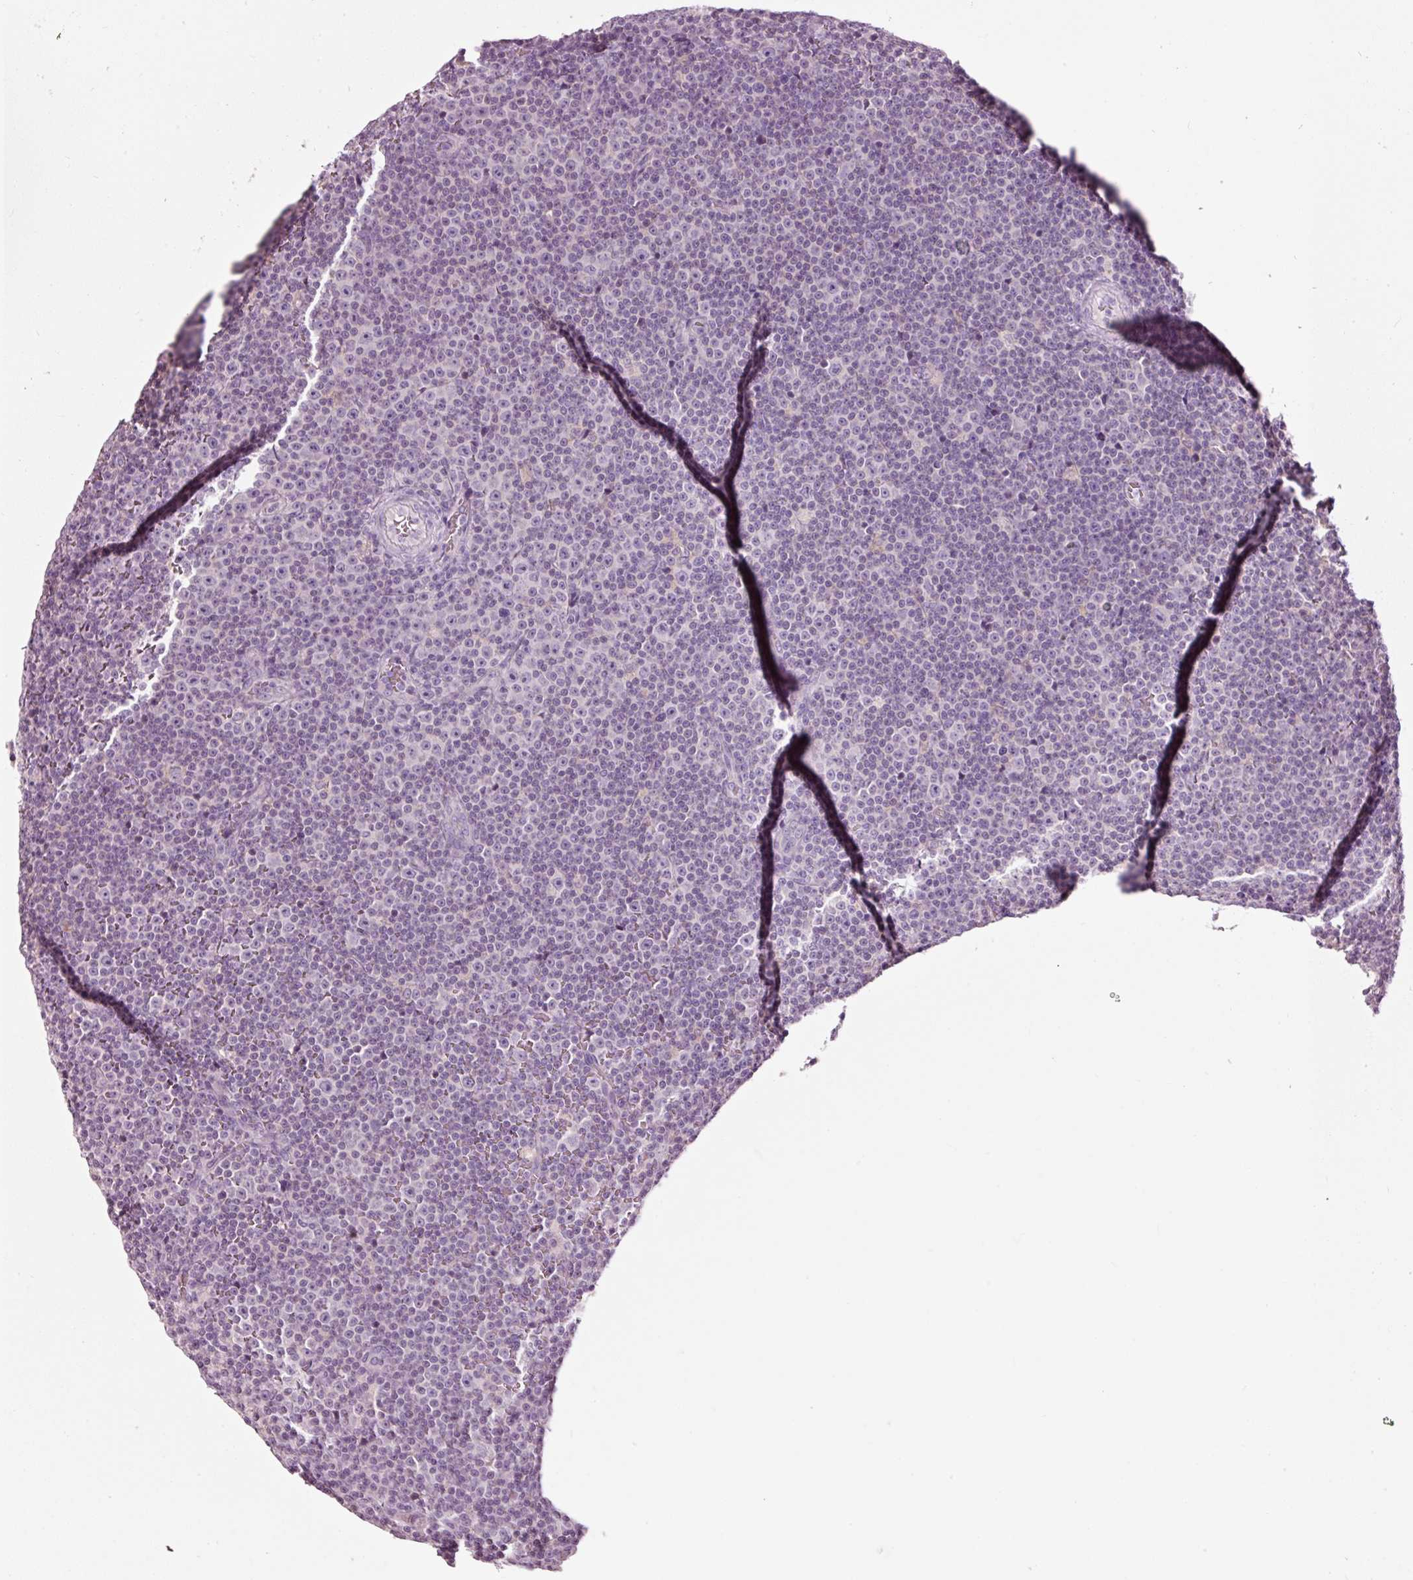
{"staining": {"intensity": "negative", "quantity": "none", "location": "none"}, "tissue": "lymphoma", "cell_type": "Tumor cells", "image_type": "cancer", "snomed": [{"axis": "morphology", "description": "Malignant lymphoma, non-Hodgkin's type, Low grade"}, {"axis": "topography", "description": "Lymph node"}], "caption": "Image shows no protein staining in tumor cells of low-grade malignant lymphoma, non-Hodgkin's type tissue.", "gene": "LDHAL6B", "patient": {"sex": "female", "age": 67}}